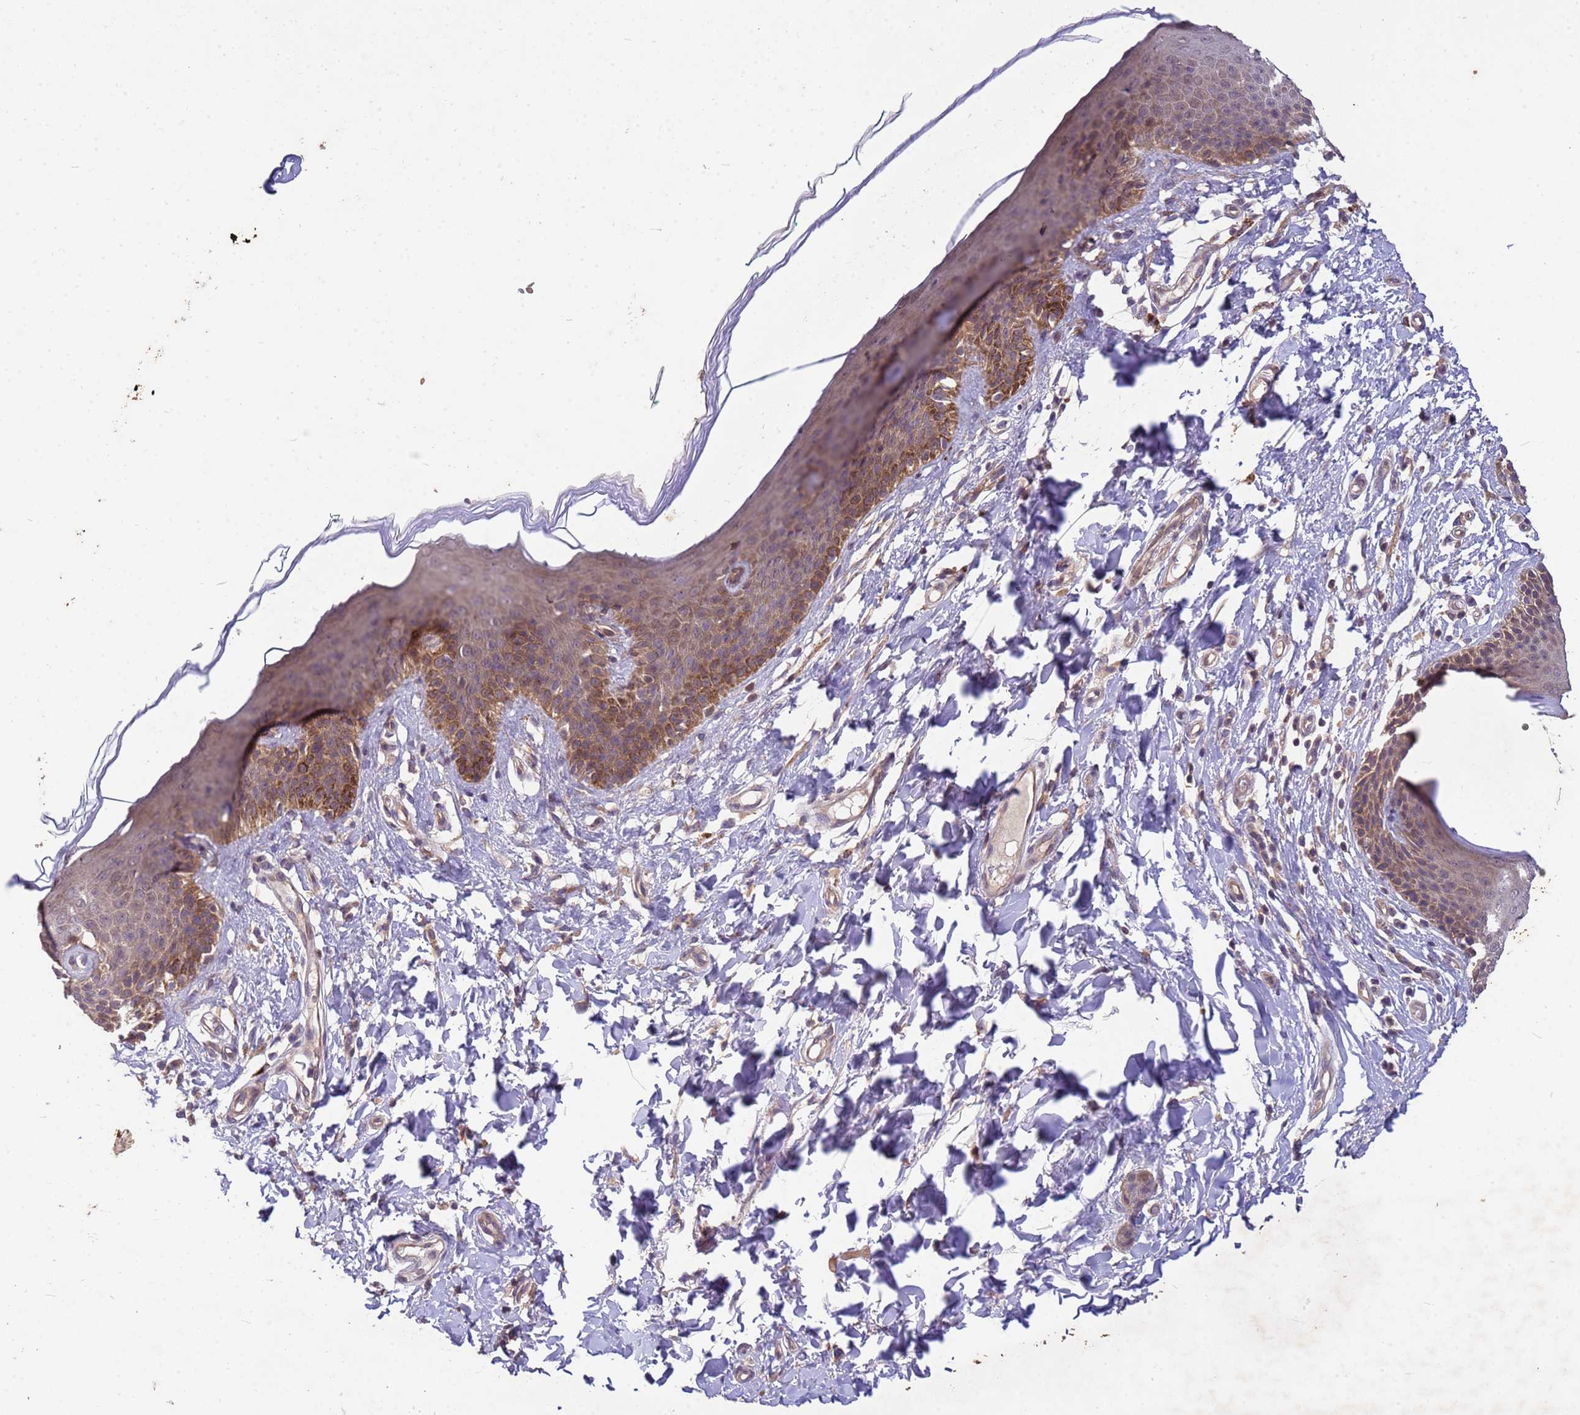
{"staining": {"intensity": "moderate", "quantity": ">75%", "location": "cytoplasmic/membranous"}, "tissue": "skin", "cell_type": "Epidermal cells", "image_type": "normal", "snomed": [{"axis": "morphology", "description": "Normal tissue, NOS"}, {"axis": "topography", "description": "Vulva"}], "caption": "Immunohistochemistry (IHC) histopathology image of normal skin stained for a protein (brown), which exhibits medium levels of moderate cytoplasmic/membranous expression in about >75% of epidermal cells.", "gene": "PPP2CA", "patient": {"sex": "female", "age": 66}}